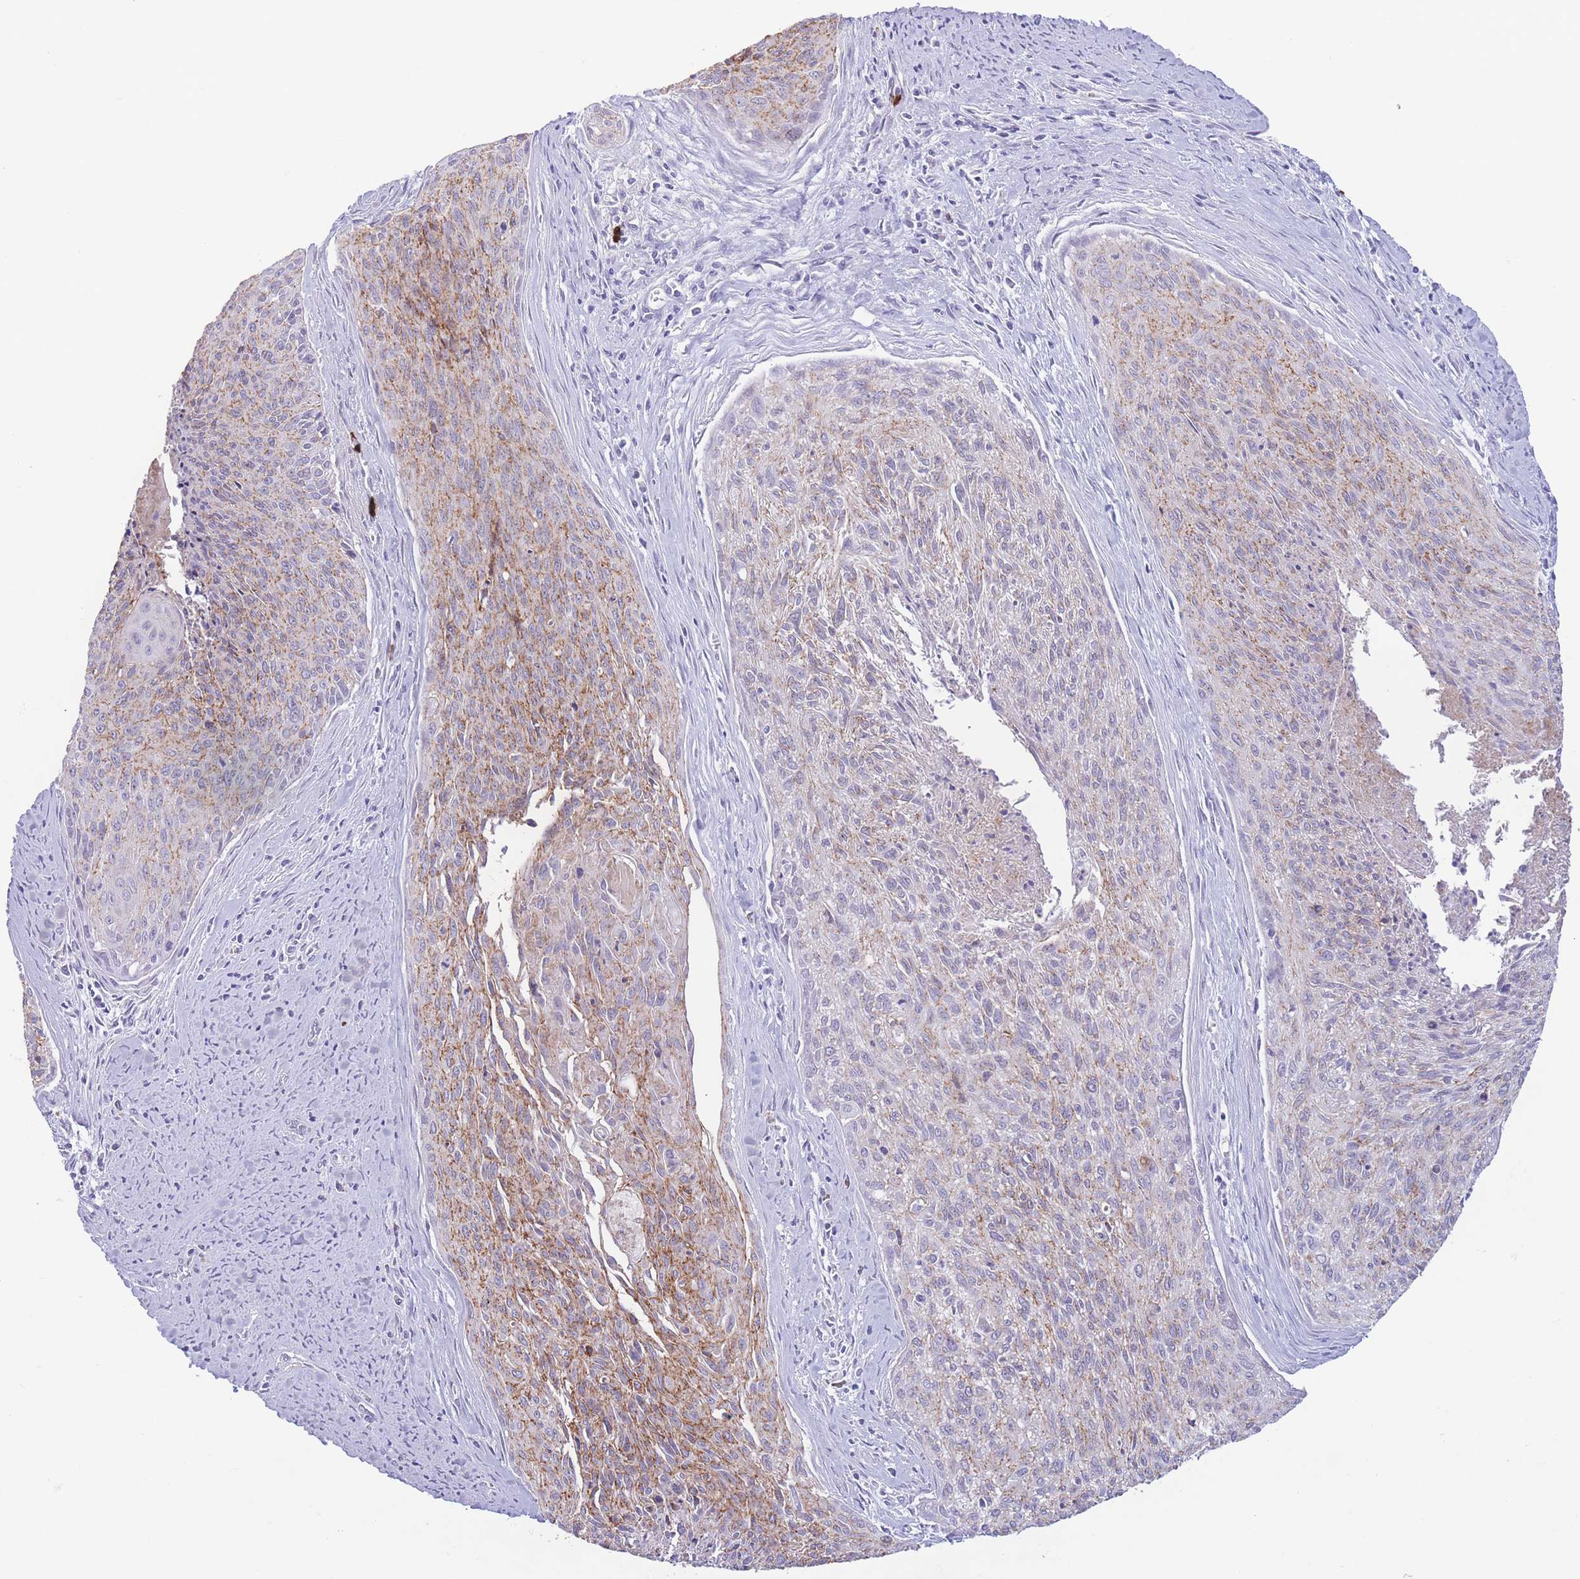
{"staining": {"intensity": "weak", "quantity": "25%-75%", "location": "cytoplasmic/membranous"}, "tissue": "cervical cancer", "cell_type": "Tumor cells", "image_type": "cancer", "snomed": [{"axis": "morphology", "description": "Squamous cell carcinoma, NOS"}, {"axis": "topography", "description": "Cervix"}], "caption": "Brown immunohistochemical staining in human cervical cancer (squamous cell carcinoma) reveals weak cytoplasmic/membranous staining in approximately 25%-75% of tumor cells. (DAB = brown stain, brightfield microscopy at high magnification).", "gene": "LCLAT1", "patient": {"sex": "female", "age": 55}}